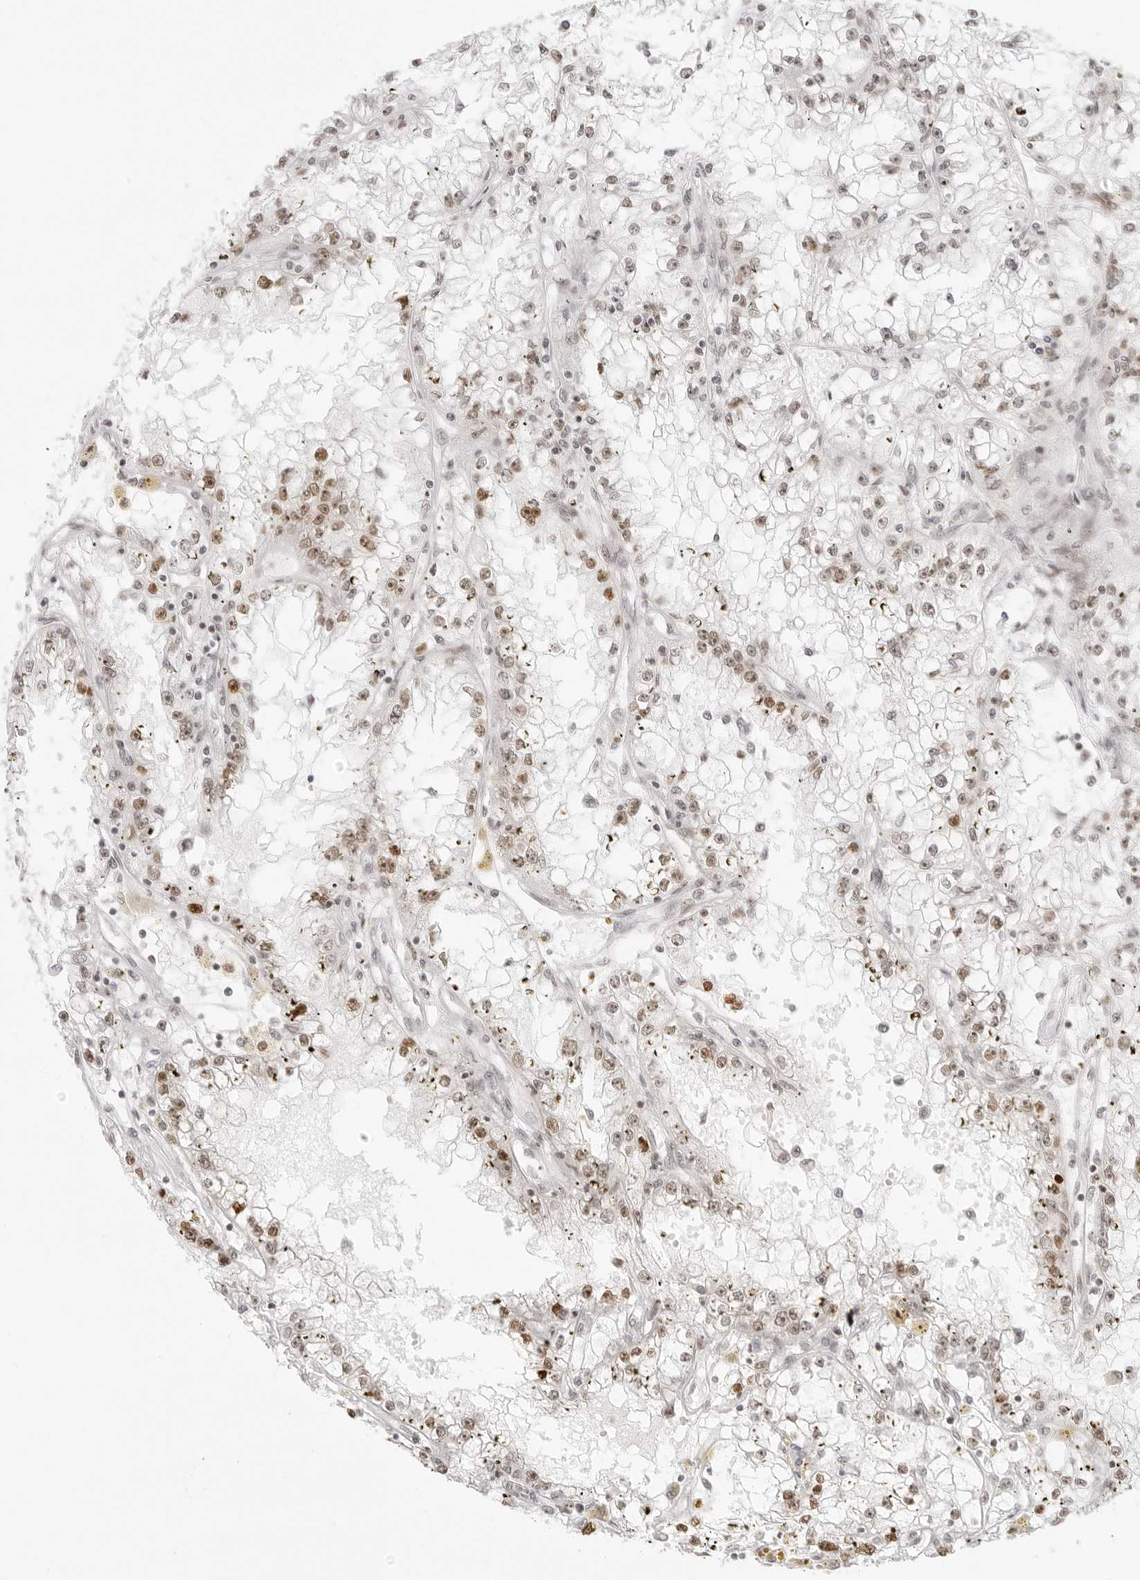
{"staining": {"intensity": "weak", "quantity": ">75%", "location": "nuclear"}, "tissue": "renal cancer", "cell_type": "Tumor cells", "image_type": "cancer", "snomed": [{"axis": "morphology", "description": "Adenocarcinoma, NOS"}, {"axis": "topography", "description": "Kidney"}], "caption": "About >75% of tumor cells in renal cancer show weak nuclear protein positivity as visualized by brown immunohistochemical staining.", "gene": "RCC1", "patient": {"sex": "male", "age": 56}}